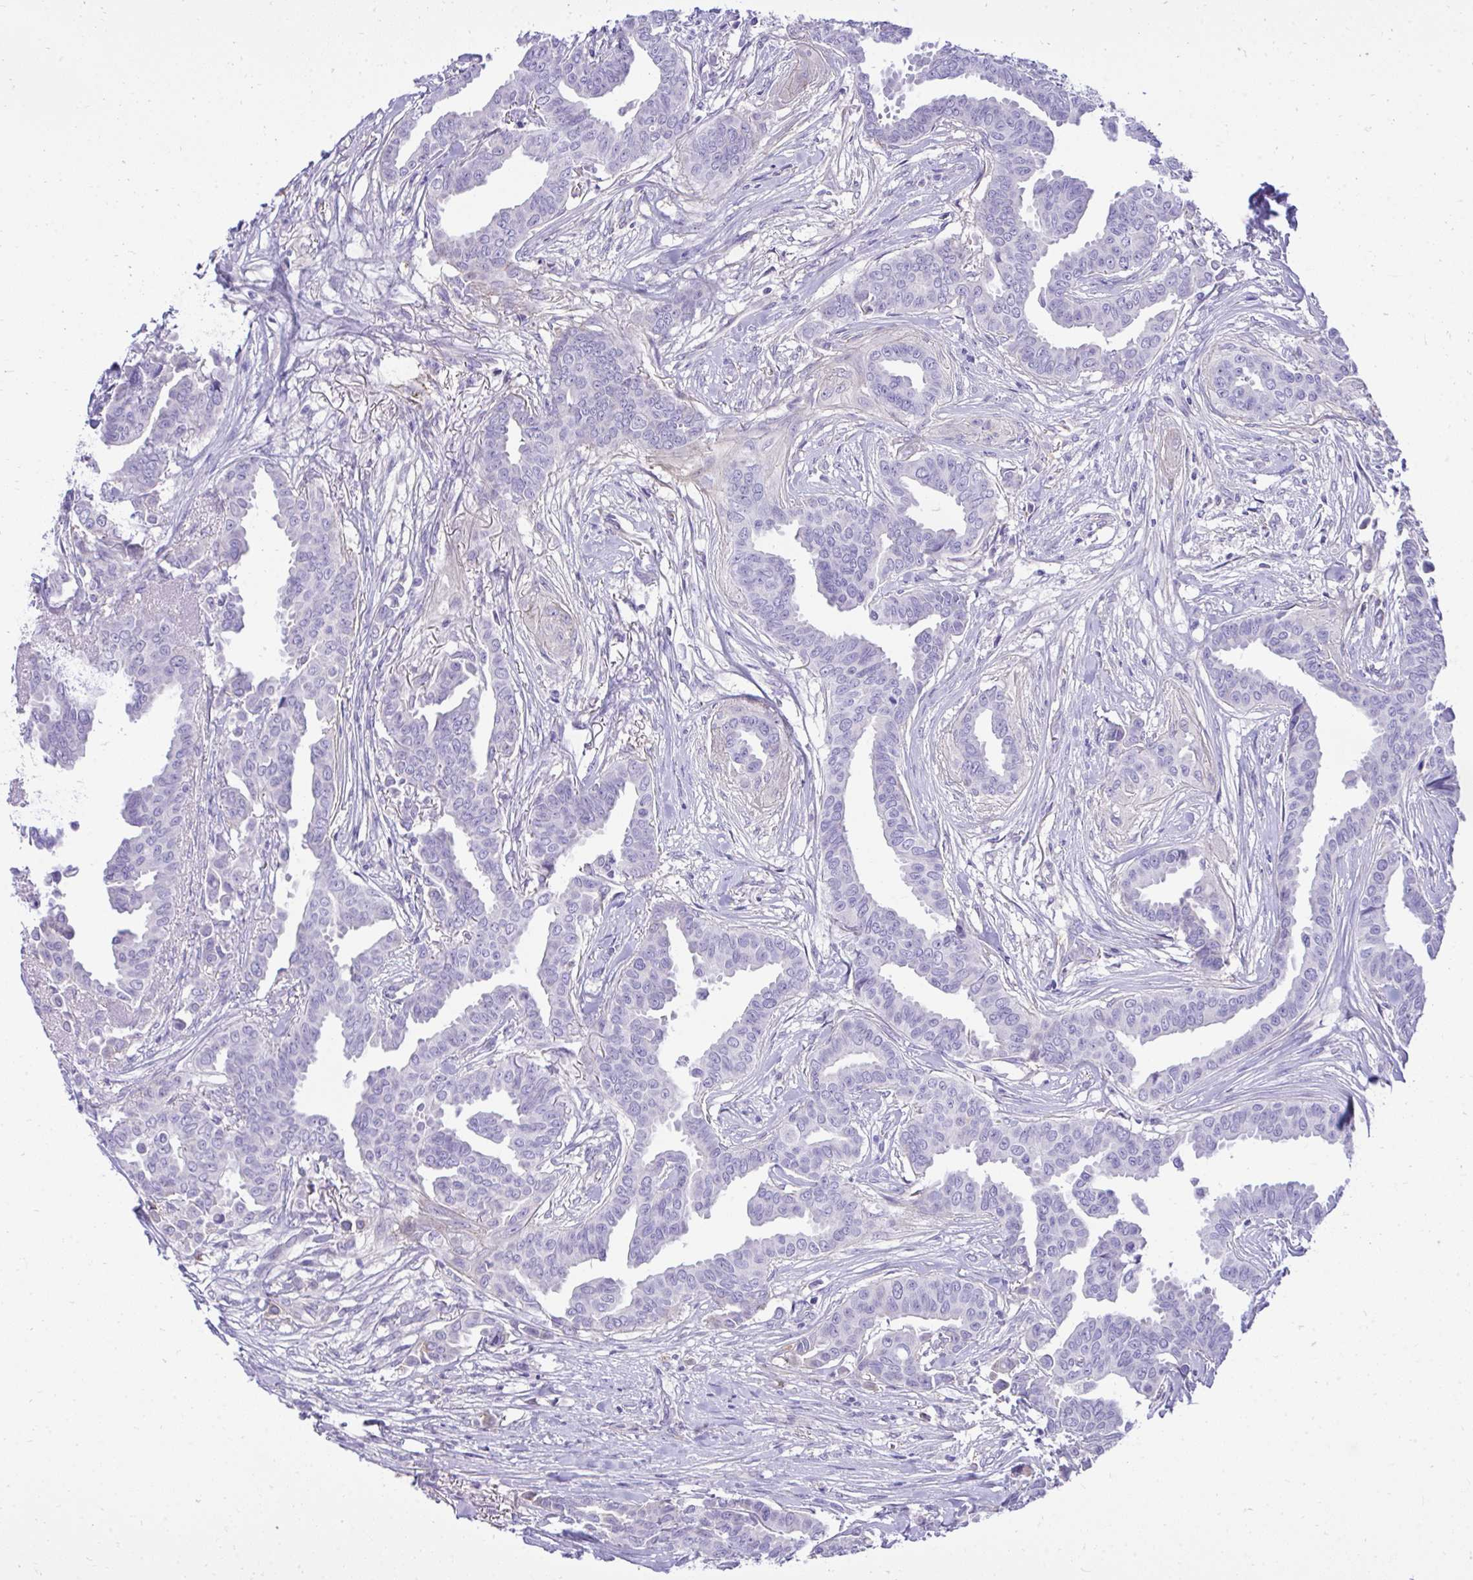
{"staining": {"intensity": "negative", "quantity": "none", "location": "none"}, "tissue": "breast cancer", "cell_type": "Tumor cells", "image_type": "cancer", "snomed": [{"axis": "morphology", "description": "Duct carcinoma"}, {"axis": "topography", "description": "Breast"}], "caption": "Tumor cells show no significant staining in breast intraductal carcinoma.", "gene": "HRG", "patient": {"sex": "female", "age": 45}}